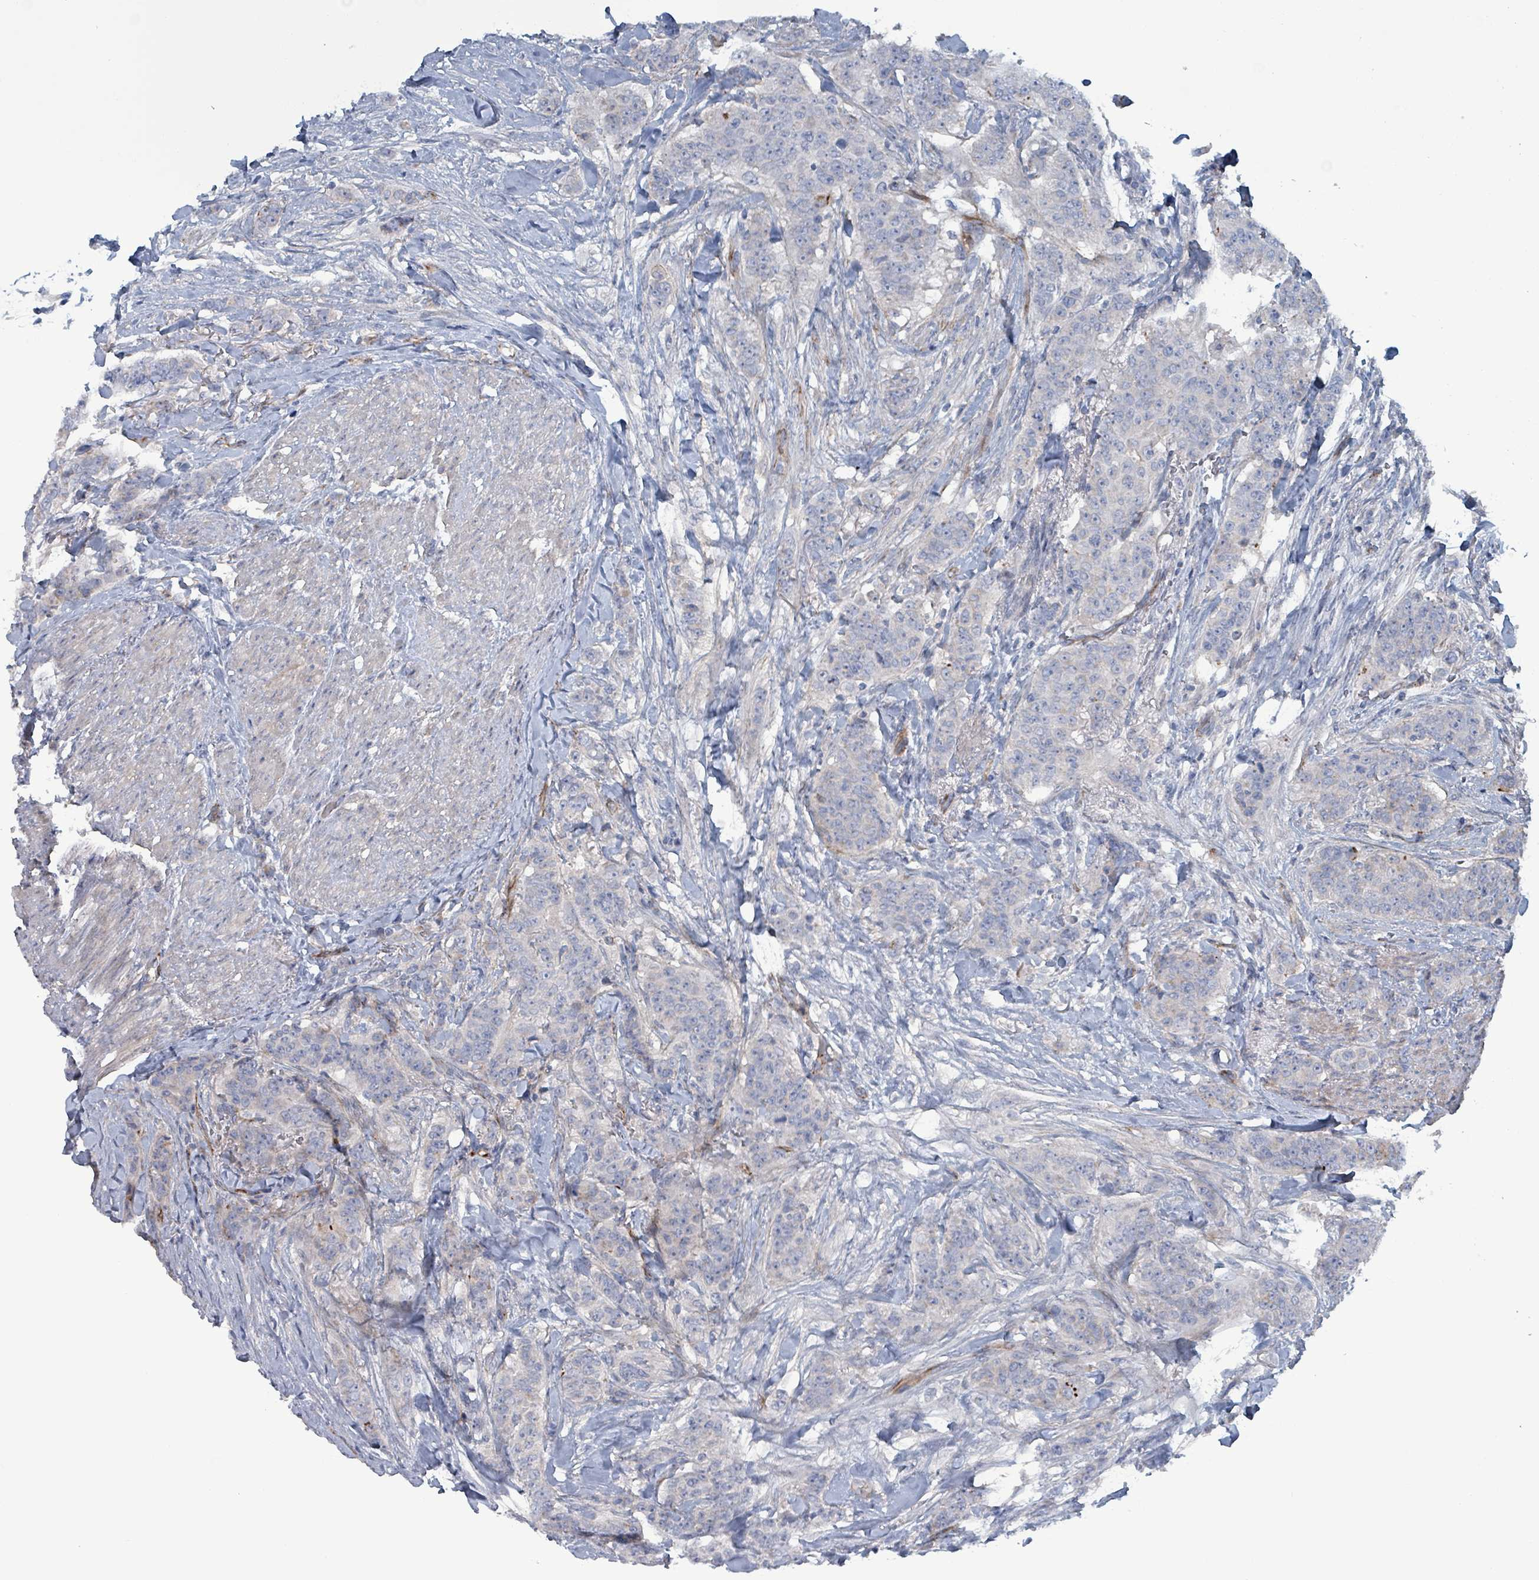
{"staining": {"intensity": "negative", "quantity": "none", "location": "none"}, "tissue": "breast cancer", "cell_type": "Tumor cells", "image_type": "cancer", "snomed": [{"axis": "morphology", "description": "Duct carcinoma"}, {"axis": "topography", "description": "Breast"}], "caption": "An immunohistochemistry (IHC) photomicrograph of breast cancer (invasive ductal carcinoma) is shown. There is no staining in tumor cells of breast cancer (invasive ductal carcinoma).", "gene": "TAAR5", "patient": {"sex": "female", "age": 40}}